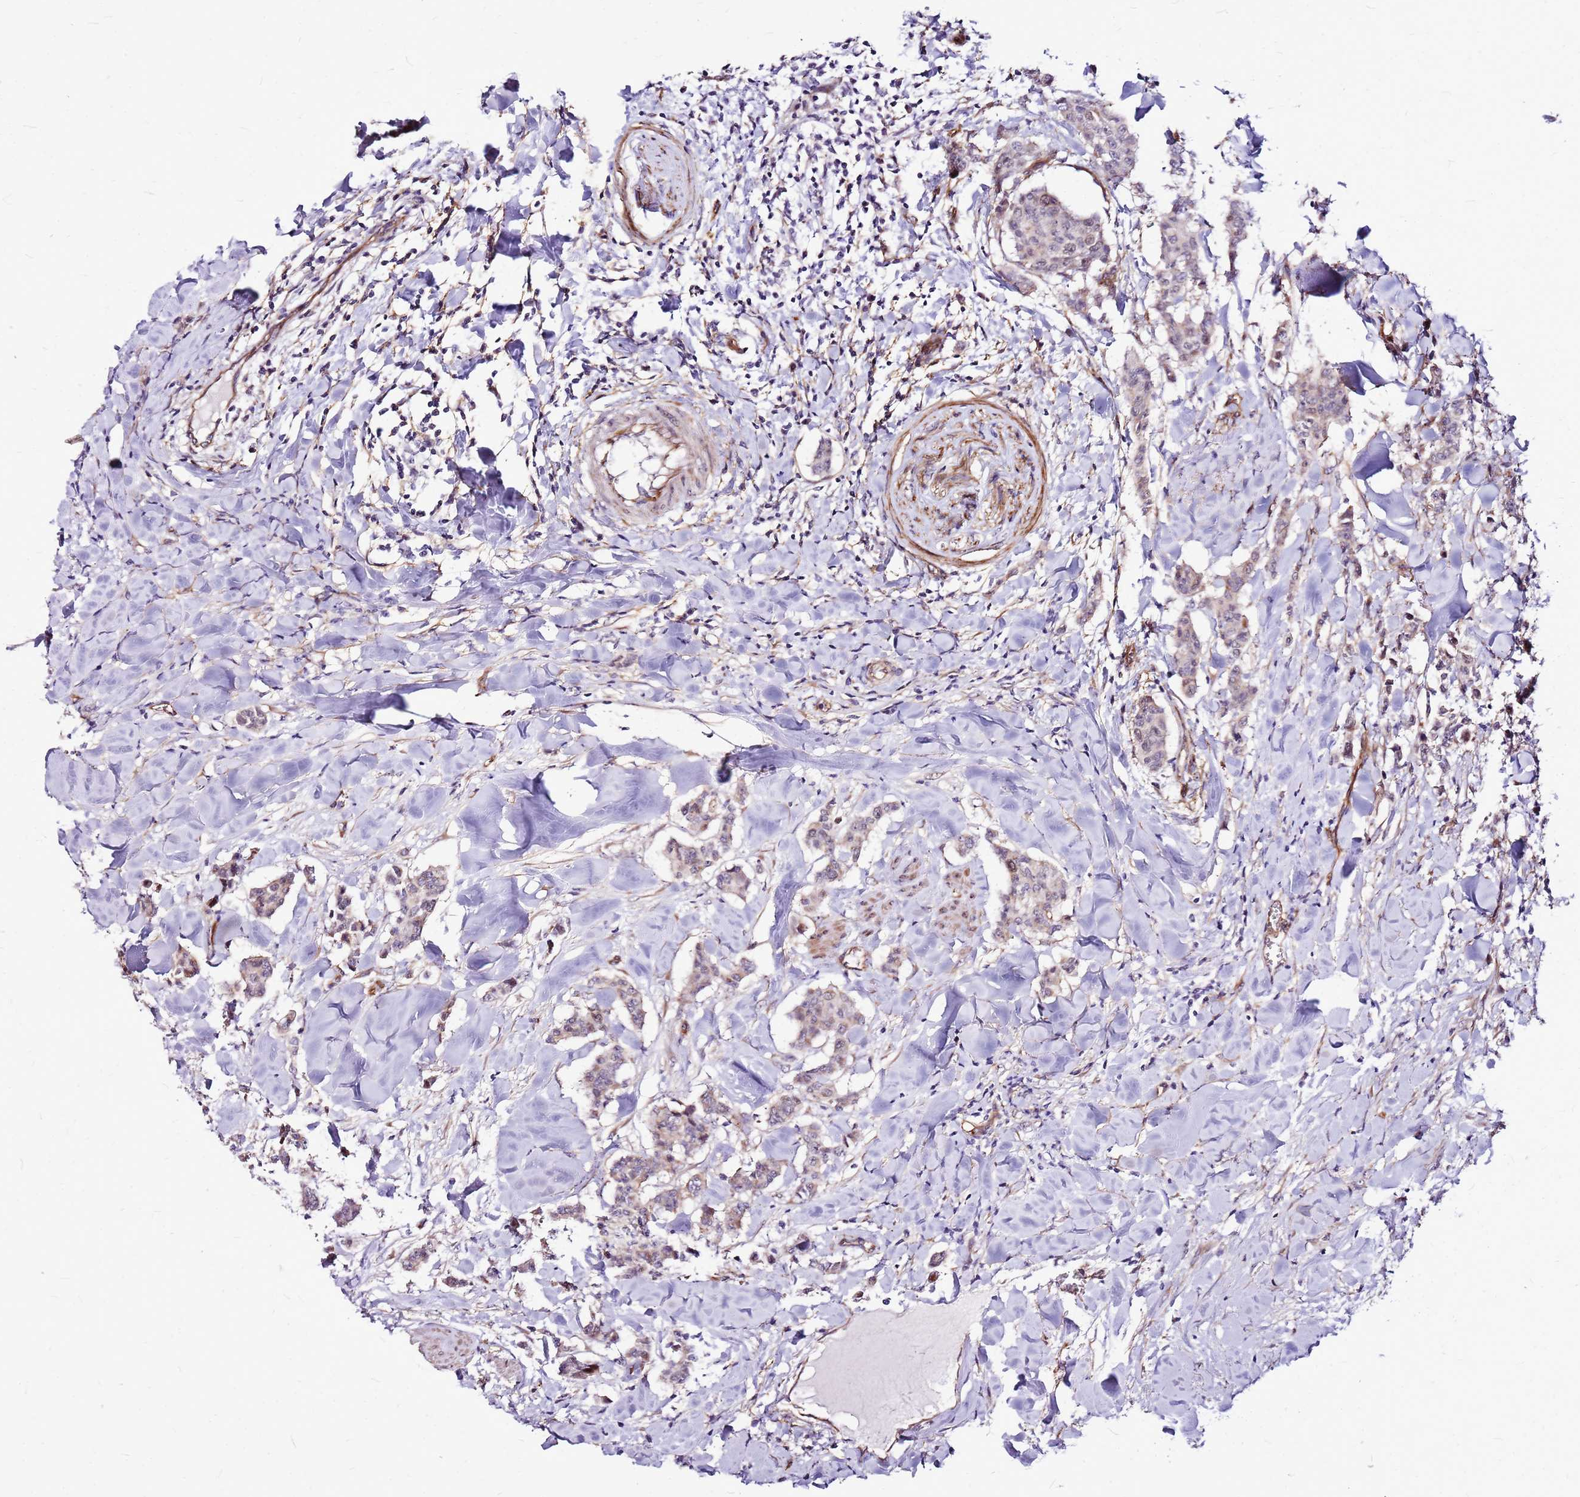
{"staining": {"intensity": "negative", "quantity": "none", "location": "none"}, "tissue": "breast cancer", "cell_type": "Tumor cells", "image_type": "cancer", "snomed": [{"axis": "morphology", "description": "Duct carcinoma"}, {"axis": "topography", "description": "Breast"}], "caption": "Tumor cells show no significant protein expression in breast cancer. (Immunohistochemistry, brightfield microscopy, high magnification).", "gene": "TOPAZ1", "patient": {"sex": "female", "age": 40}}